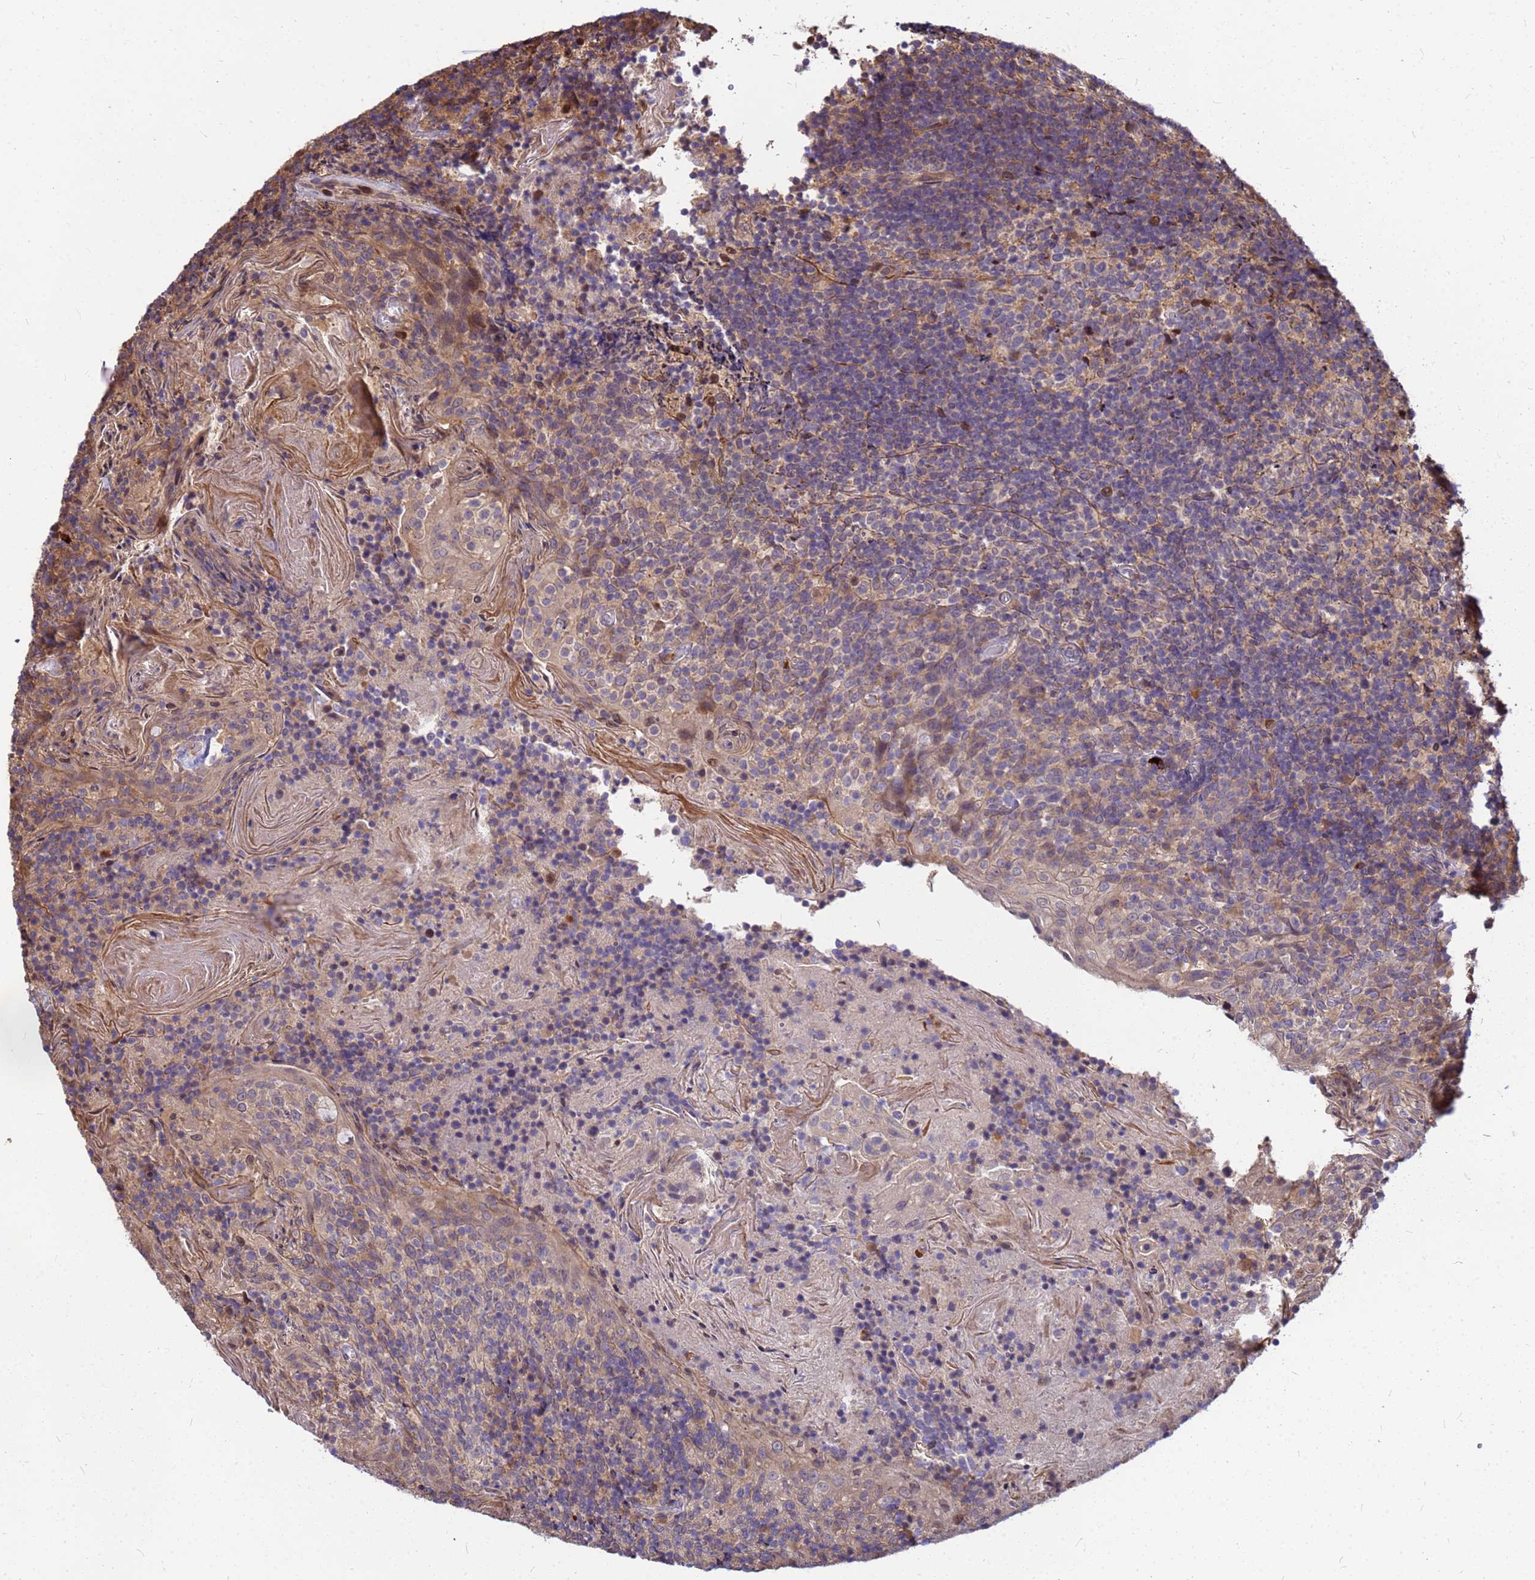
{"staining": {"intensity": "moderate", "quantity": "<25%", "location": "cytoplasmic/membranous"}, "tissue": "tonsil", "cell_type": "Germinal center cells", "image_type": "normal", "snomed": [{"axis": "morphology", "description": "Normal tissue, NOS"}, {"axis": "topography", "description": "Tonsil"}], "caption": "Protein staining of benign tonsil demonstrates moderate cytoplasmic/membranous staining in approximately <25% of germinal center cells. (DAB = brown stain, brightfield microscopy at high magnification).", "gene": "DUS4L", "patient": {"sex": "female", "age": 10}}